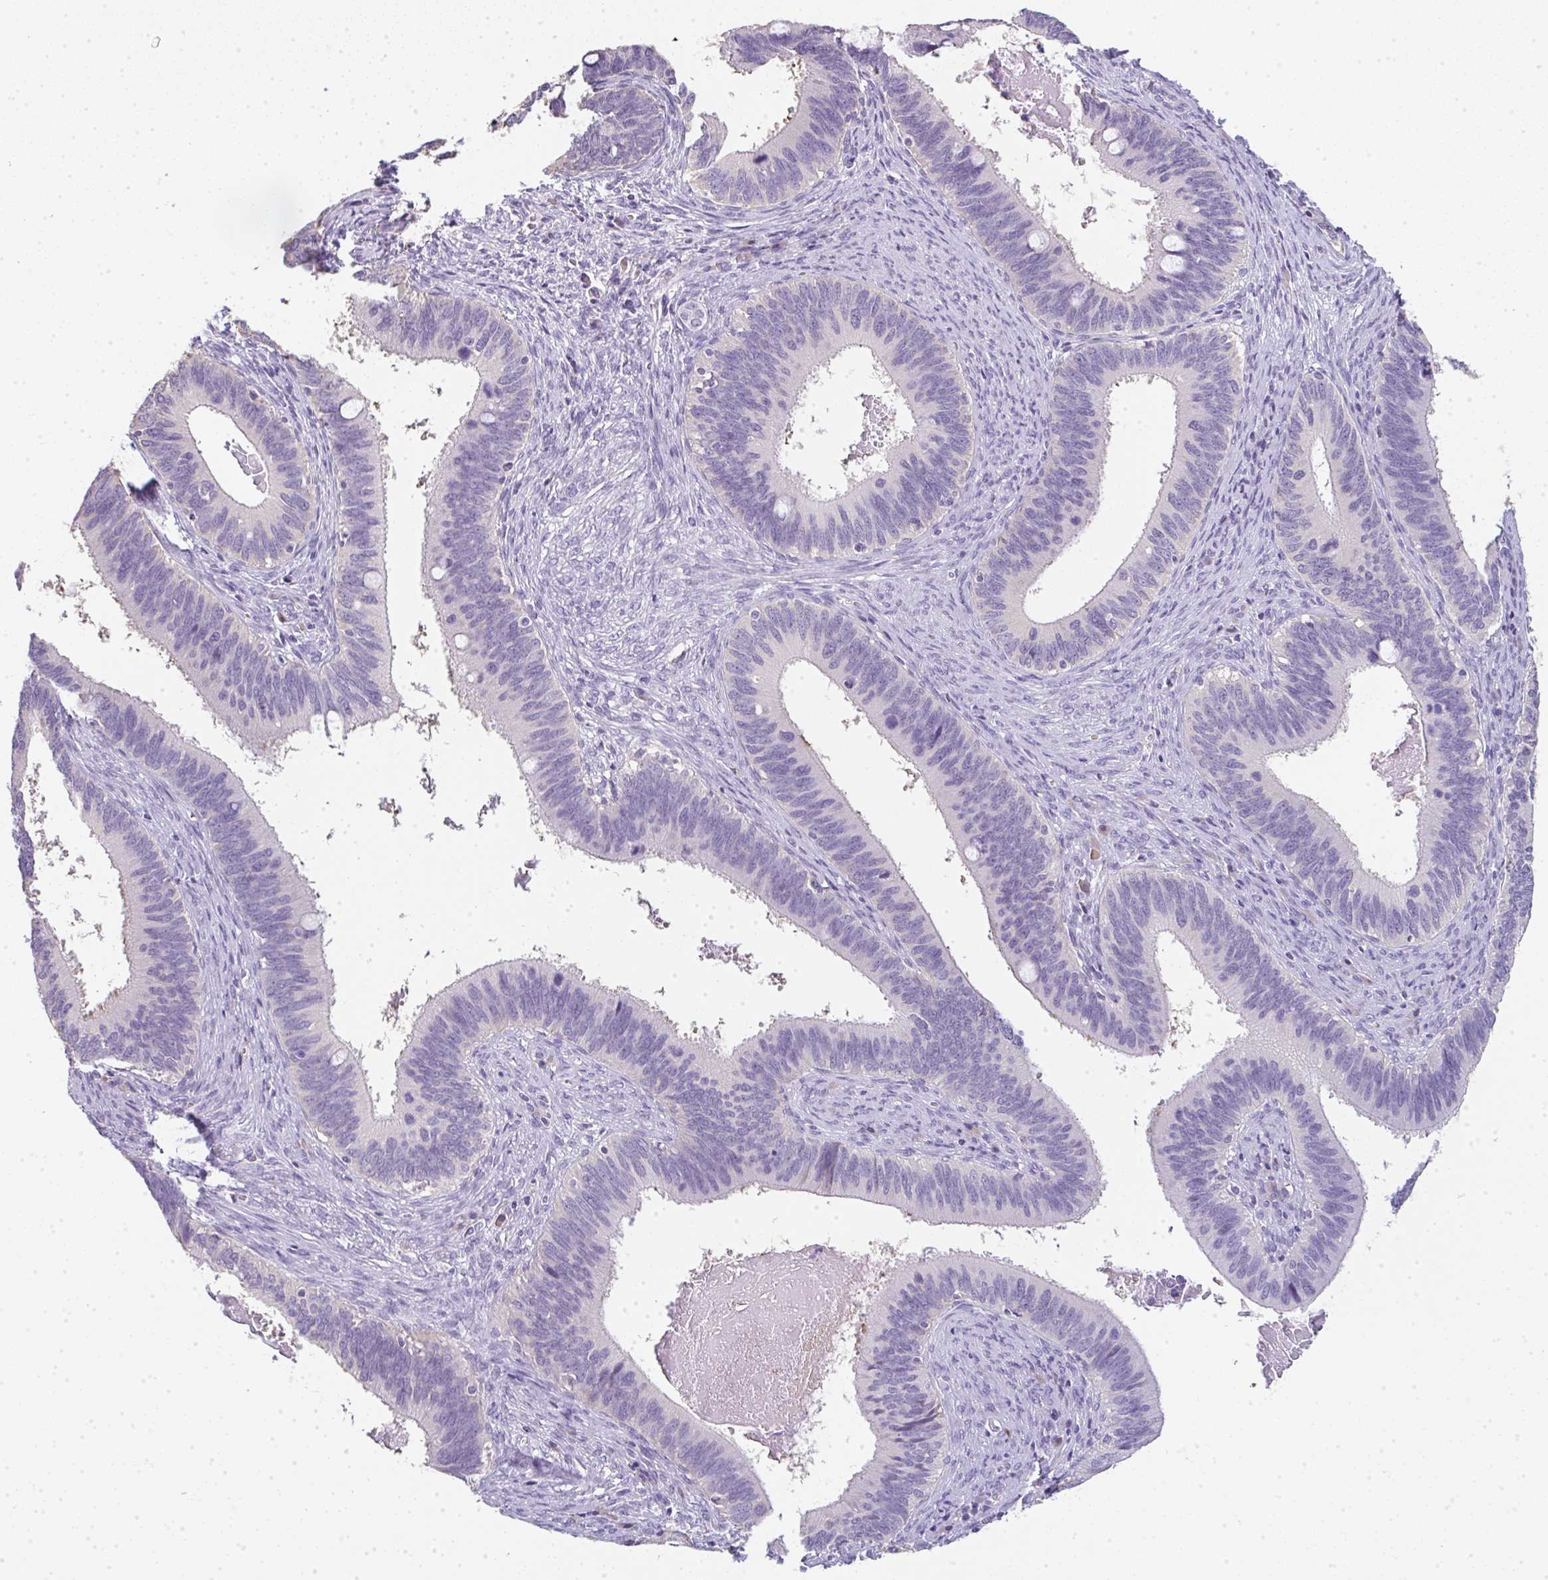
{"staining": {"intensity": "negative", "quantity": "none", "location": "none"}, "tissue": "cervical cancer", "cell_type": "Tumor cells", "image_type": "cancer", "snomed": [{"axis": "morphology", "description": "Adenocarcinoma, NOS"}, {"axis": "topography", "description": "Cervix"}], "caption": "A histopathology image of cervical adenocarcinoma stained for a protein reveals no brown staining in tumor cells.", "gene": "LPAR4", "patient": {"sex": "female", "age": 42}}